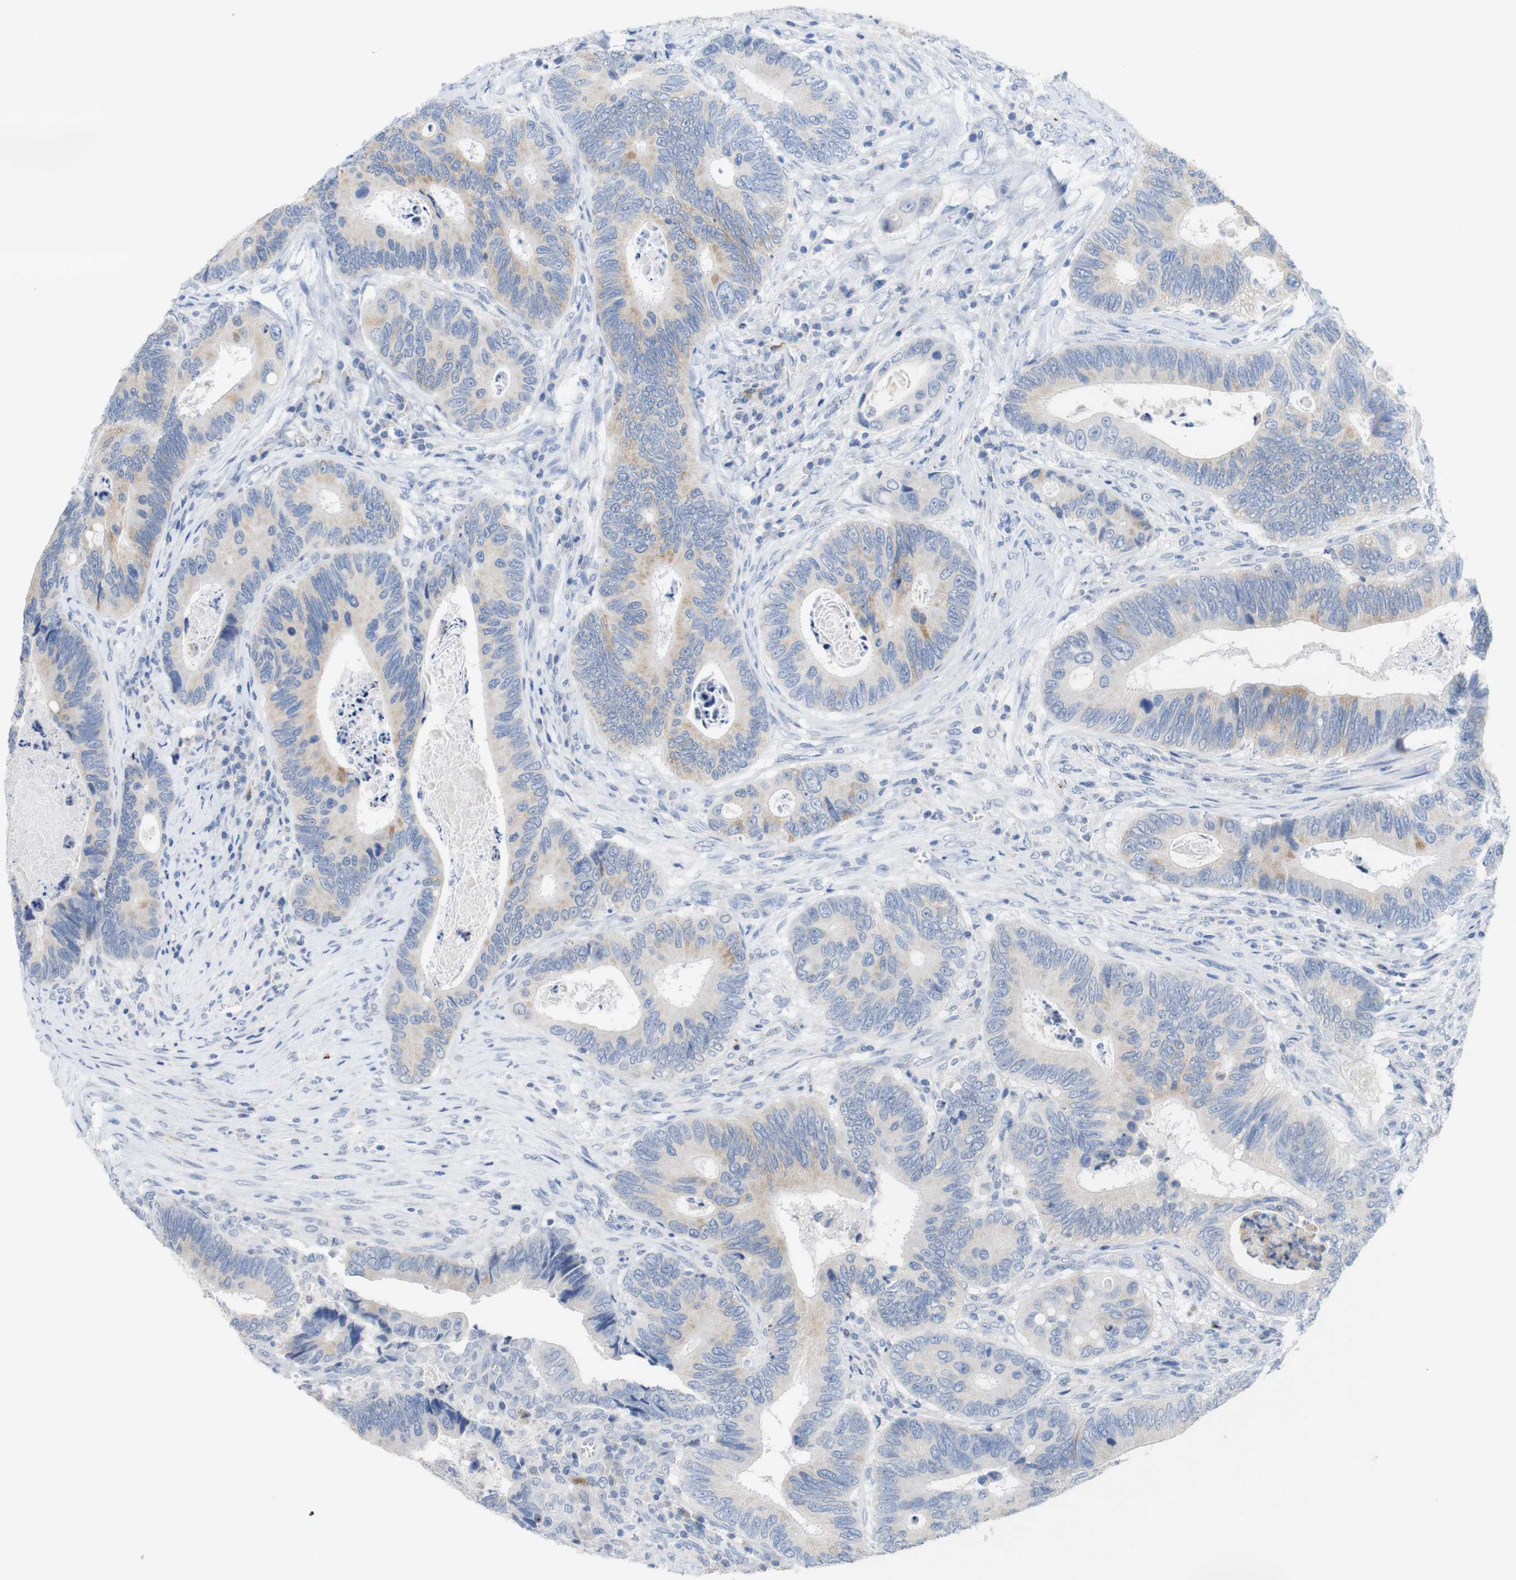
{"staining": {"intensity": "weak", "quantity": "<25%", "location": "cytoplasmic/membranous"}, "tissue": "colorectal cancer", "cell_type": "Tumor cells", "image_type": "cancer", "snomed": [{"axis": "morphology", "description": "Inflammation, NOS"}, {"axis": "morphology", "description": "Adenocarcinoma, NOS"}, {"axis": "topography", "description": "Colon"}], "caption": "A micrograph of human colorectal adenocarcinoma is negative for staining in tumor cells. (DAB (3,3'-diaminobenzidine) IHC visualized using brightfield microscopy, high magnification).", "gene": "LAG3", "patient": {"sex": "male", "age": 72}}